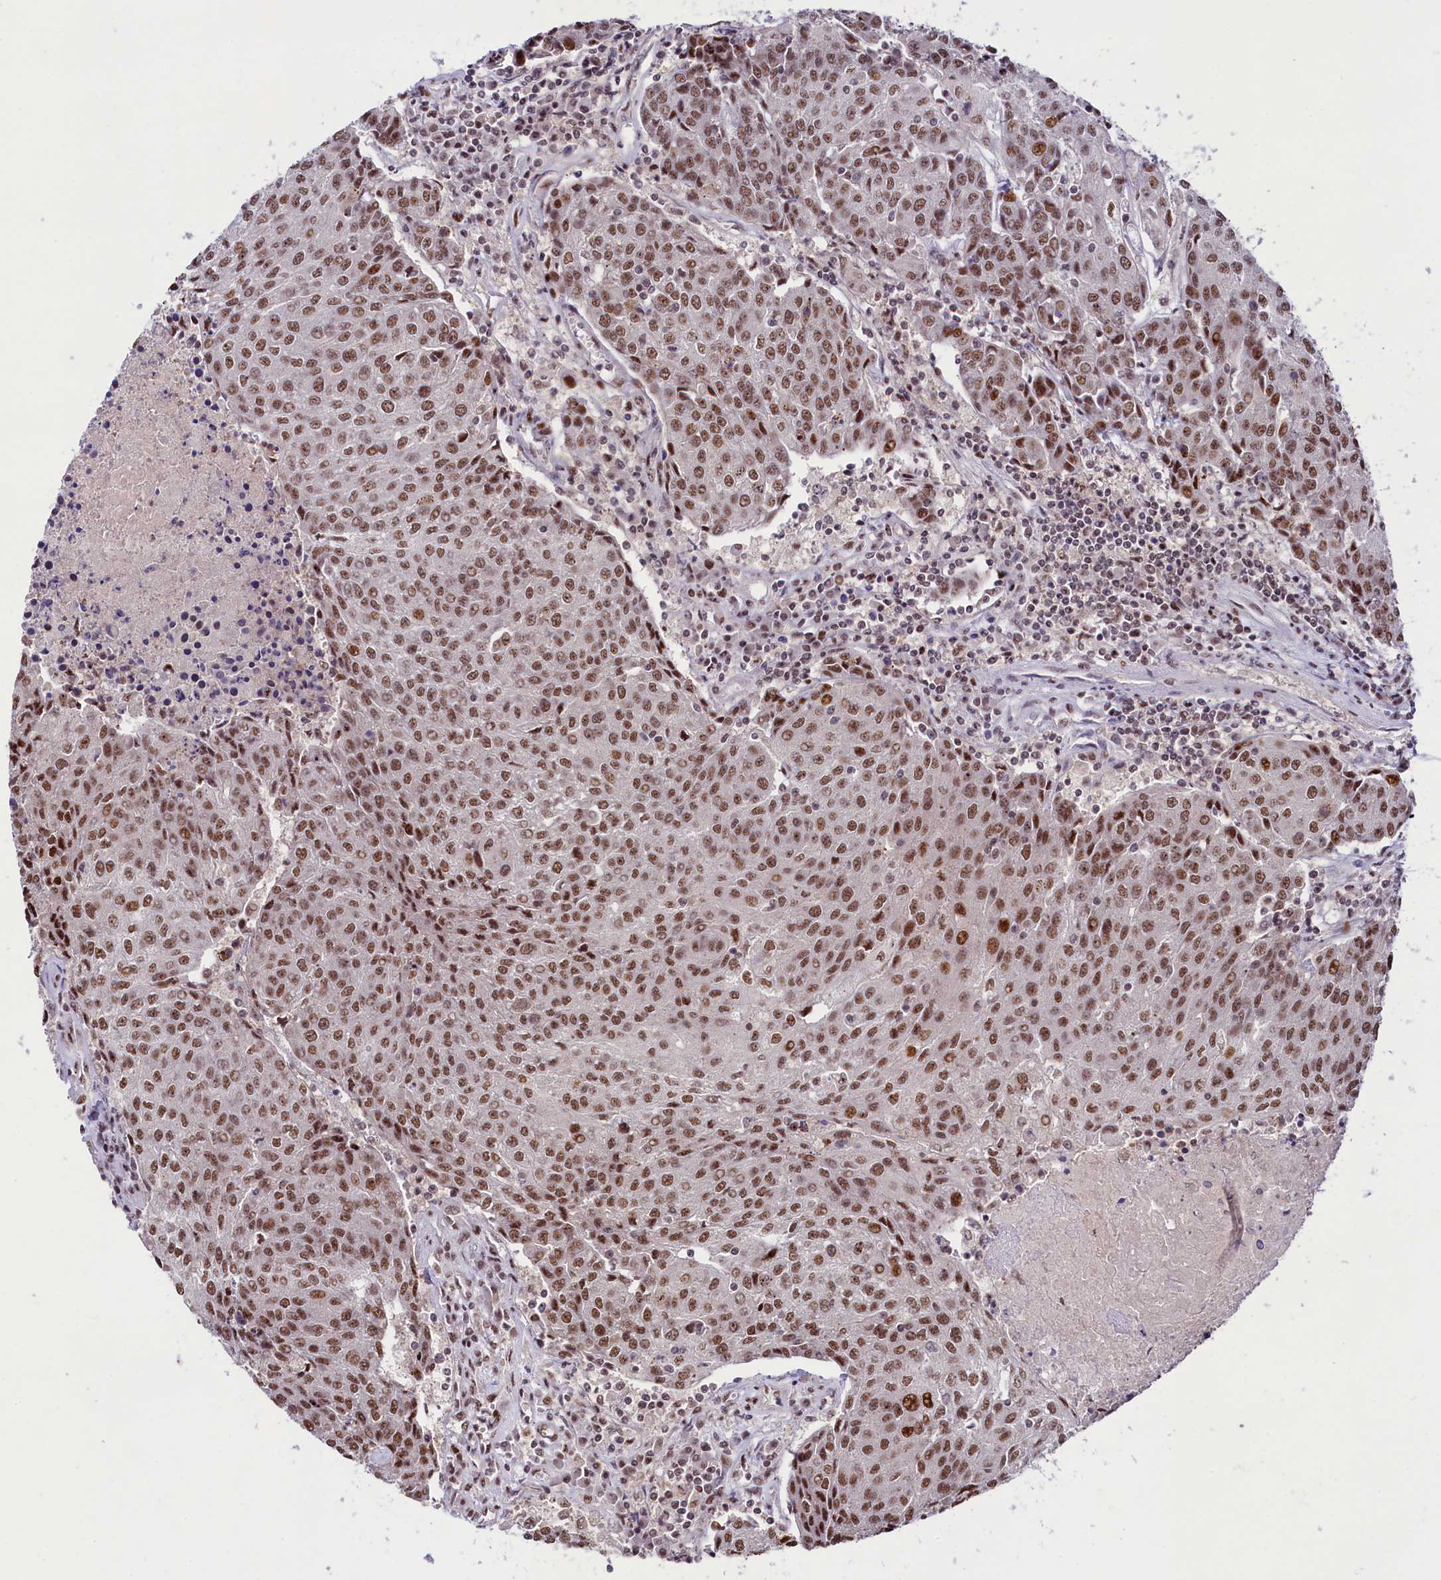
{"staining": {"intensity": "moderate", "quantity": ">75%", "location": "nuclear"}, "tissue": "urothelial cancer", "cell_type": "Tumor cells", "image_type": "cancer", "snomed": [{"axis": "morphology", "description": "Urothelial carcinoma, High grade"}, {"axis": "topography", "description": "Urinary bladder"}], "caption": "Human urothelial carcinoma (high-grade) stained for a protein (brown) shows moderate nuclear positive positivity in approximately >75% of tumor cells.", "gene": "ANKS3", "patient": {"sex": "female", "age": 85}}